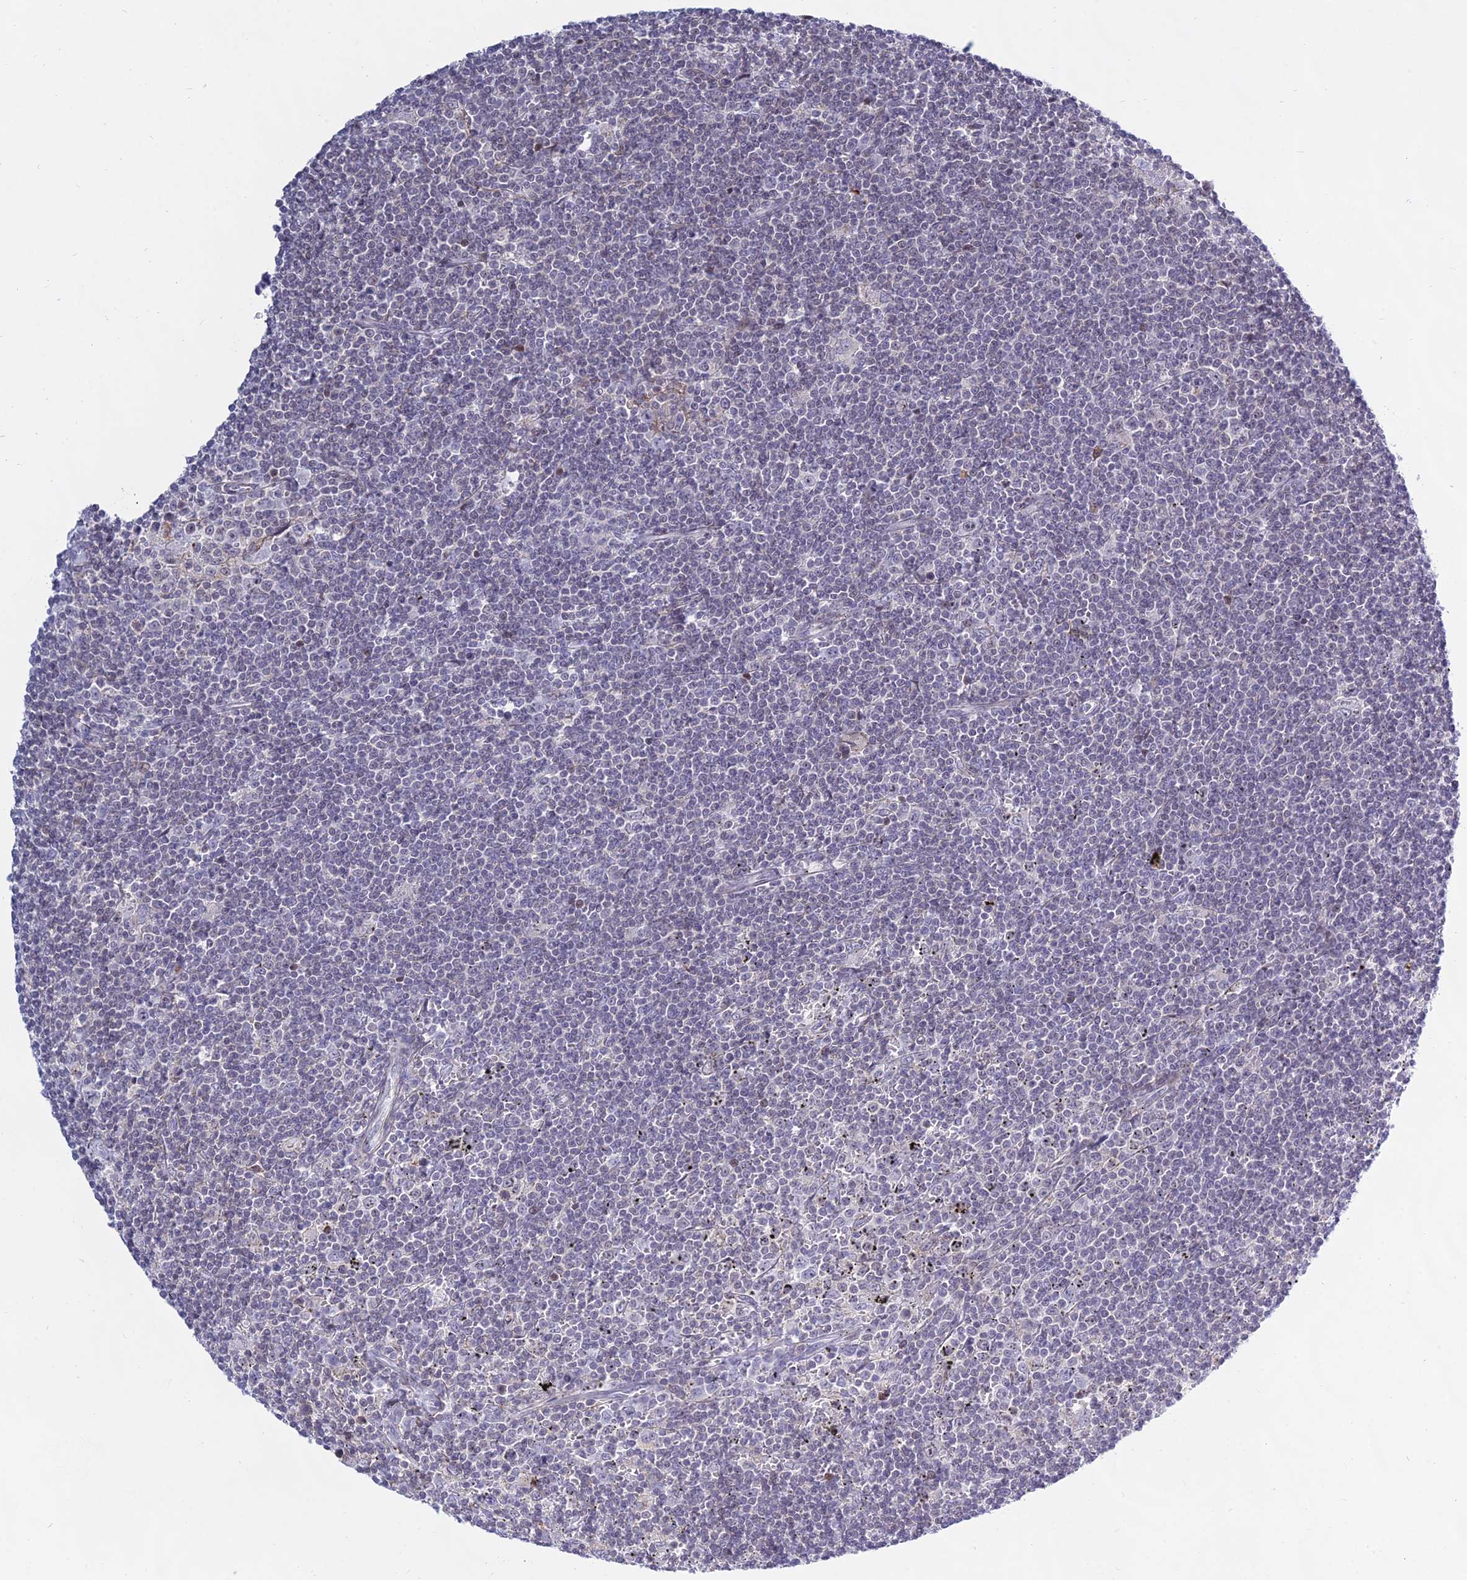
{"staining": {"intensity": "negative", "quantity": "none", "location": "none"}, "tissue": "lymphoma", "cell_type": "Tumor cells", "image_type": "cancer", "snomed": [{"axis": "morphology", "description": "Malignant lymphoma, non-Hodgkin's type, Low grade"}, {"axis": "topography", "description": "Spleen"}], "caption": "Immunohistochemistry (IHC) of malignant lymphoma, non-Hodgkin's type (low-grade) displays no staining in tumor cells.", "gene": "KRR1", "patient": {"sex": "male", "age": 76}}